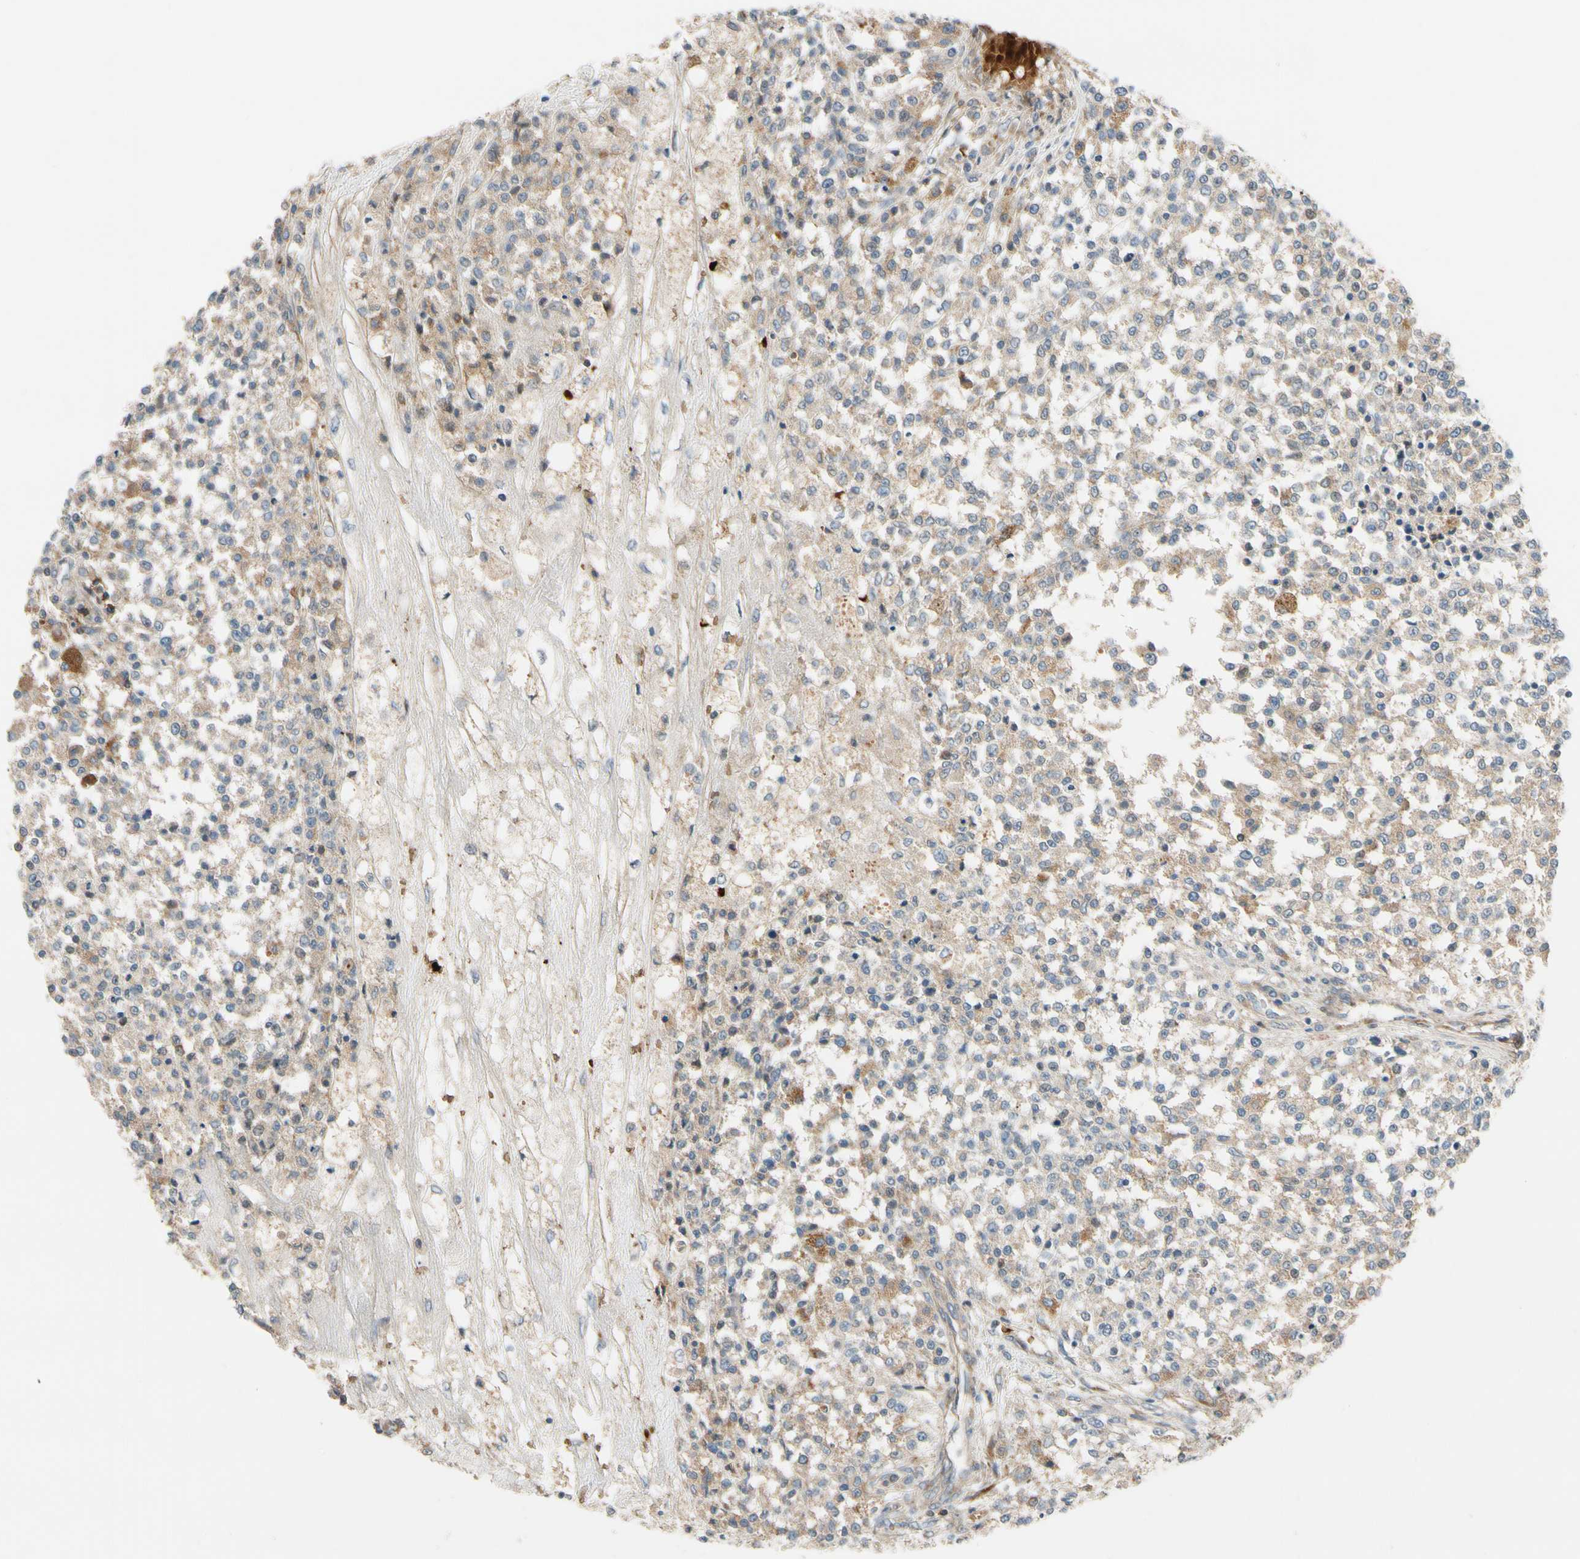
{"staining": {"intensity": "weak", "quantity": ">75%", "location": "cytoplasmic/membranous"}, "tissue": "testis cancer", "cell_type": "Tumor cells", "image_type": "cancer", "snomed": [{"axis": "morphology", "description": "Seminoma, NOS"}, {"axis": "topography", "description": "Testis"}], "caption": "An IHC micrograph of tumor tissue is shown. Protein staining in brown highlights weak cytoplasmic/membranous positivity in testis cancer within tumor cells.", "gene": "MST1R", "patient": {"sex": "male", "age": 59}}